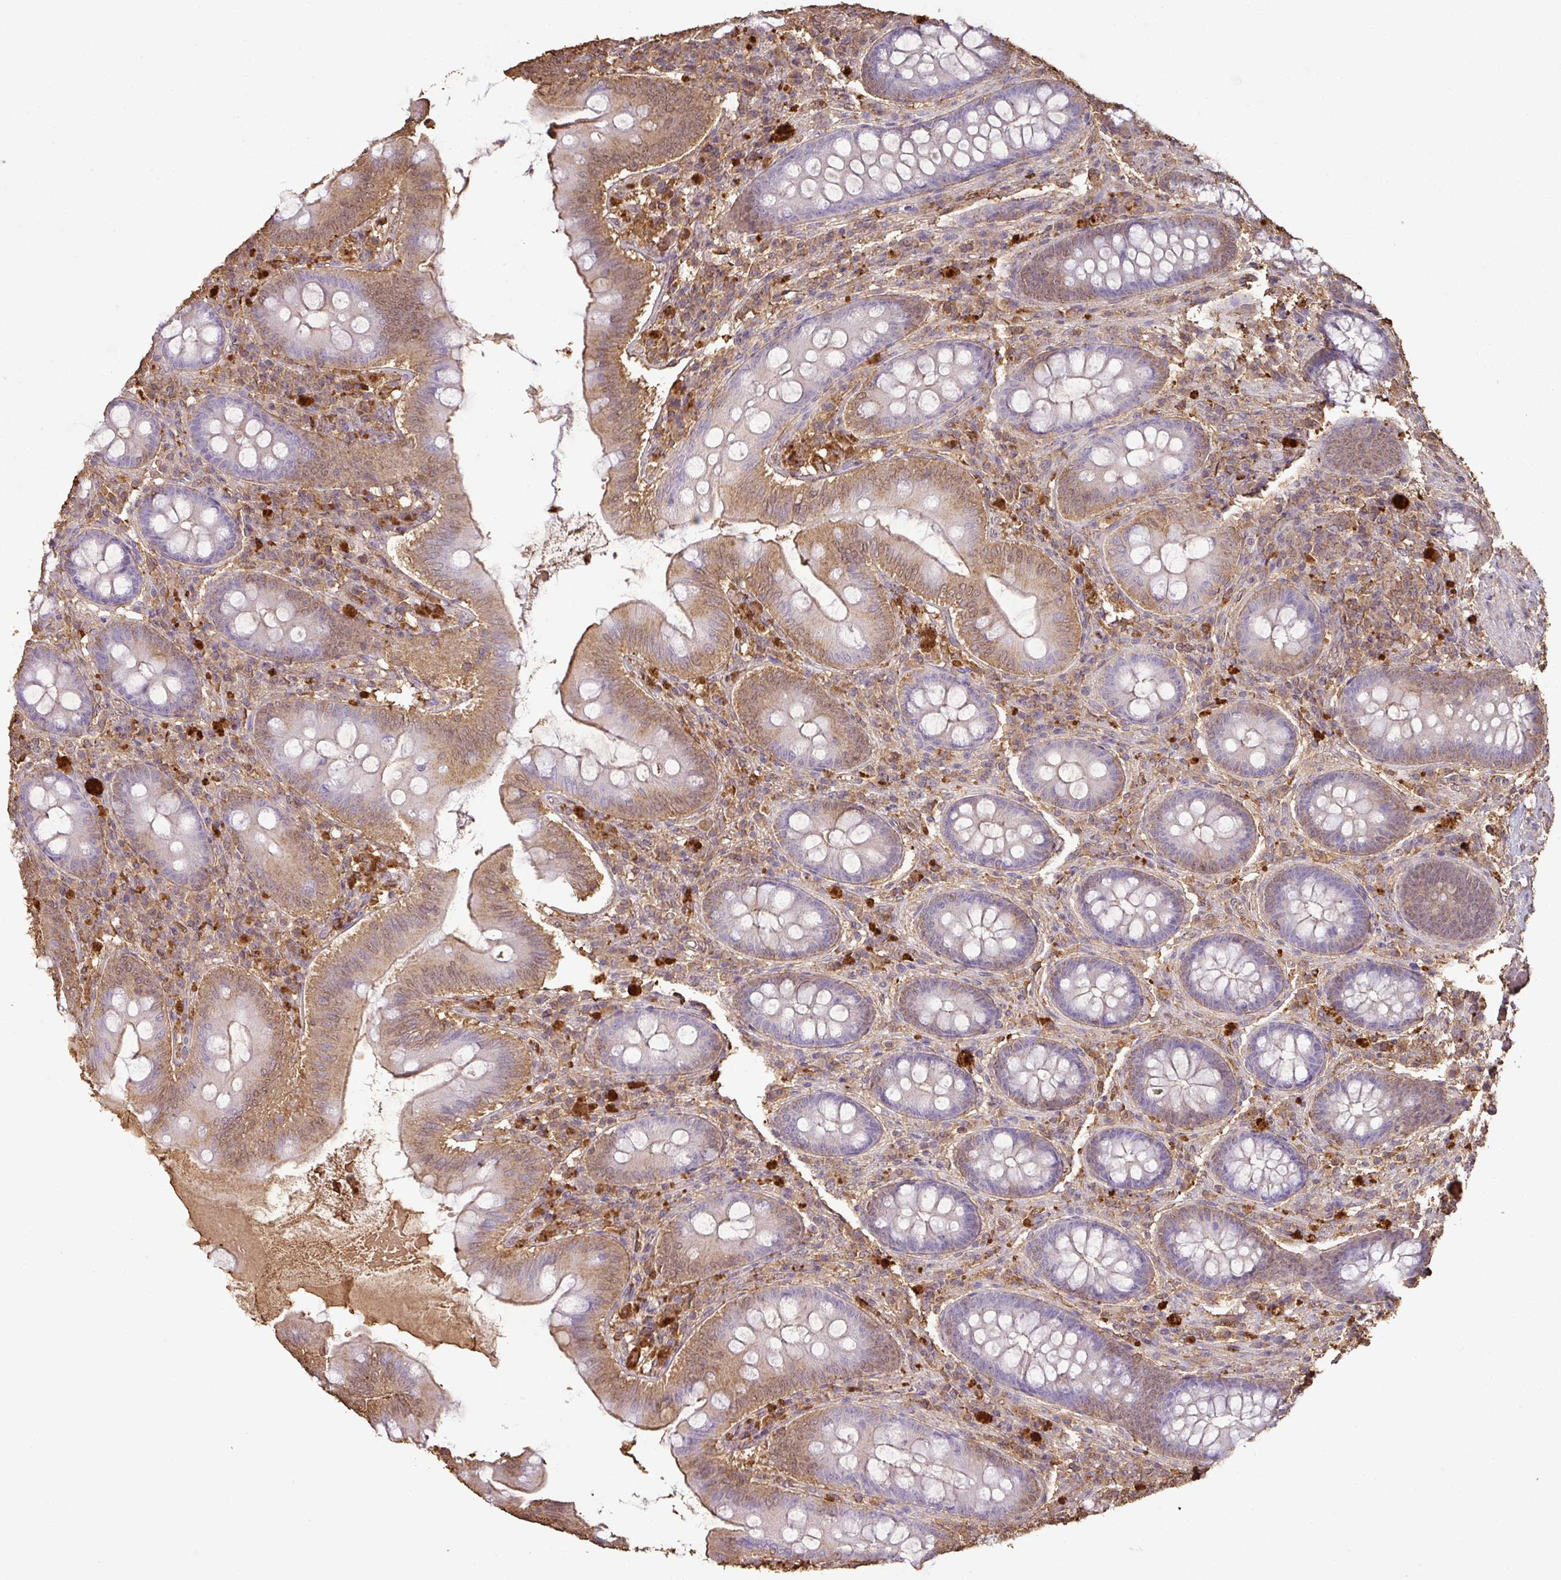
{"staining": {"intensity": "moderate", "quantity": "25%-75%", "location": "cytoplasmic/membranous"}, "tissue": "appendix", "cell_type": "Glandular cells", "image_type": "normal", "snomed": [{"axis": "morphology", "description": "Normal tissue, NOS"}, {"axis": "topography", "description": "Appendix"}], "caption": "DAB (3,3'-diaminobenzidine) immunohistochemical staining of benign appendix demonstrates moderate cytoplasmic/membranous protein positivity in about 25%-75% of glandular cells. Immunohistochemistry stains the protein in brown and the nuclei are stained blue.", "gene": "ATAT1", "patient": {"sex": "male", "age": 71}}